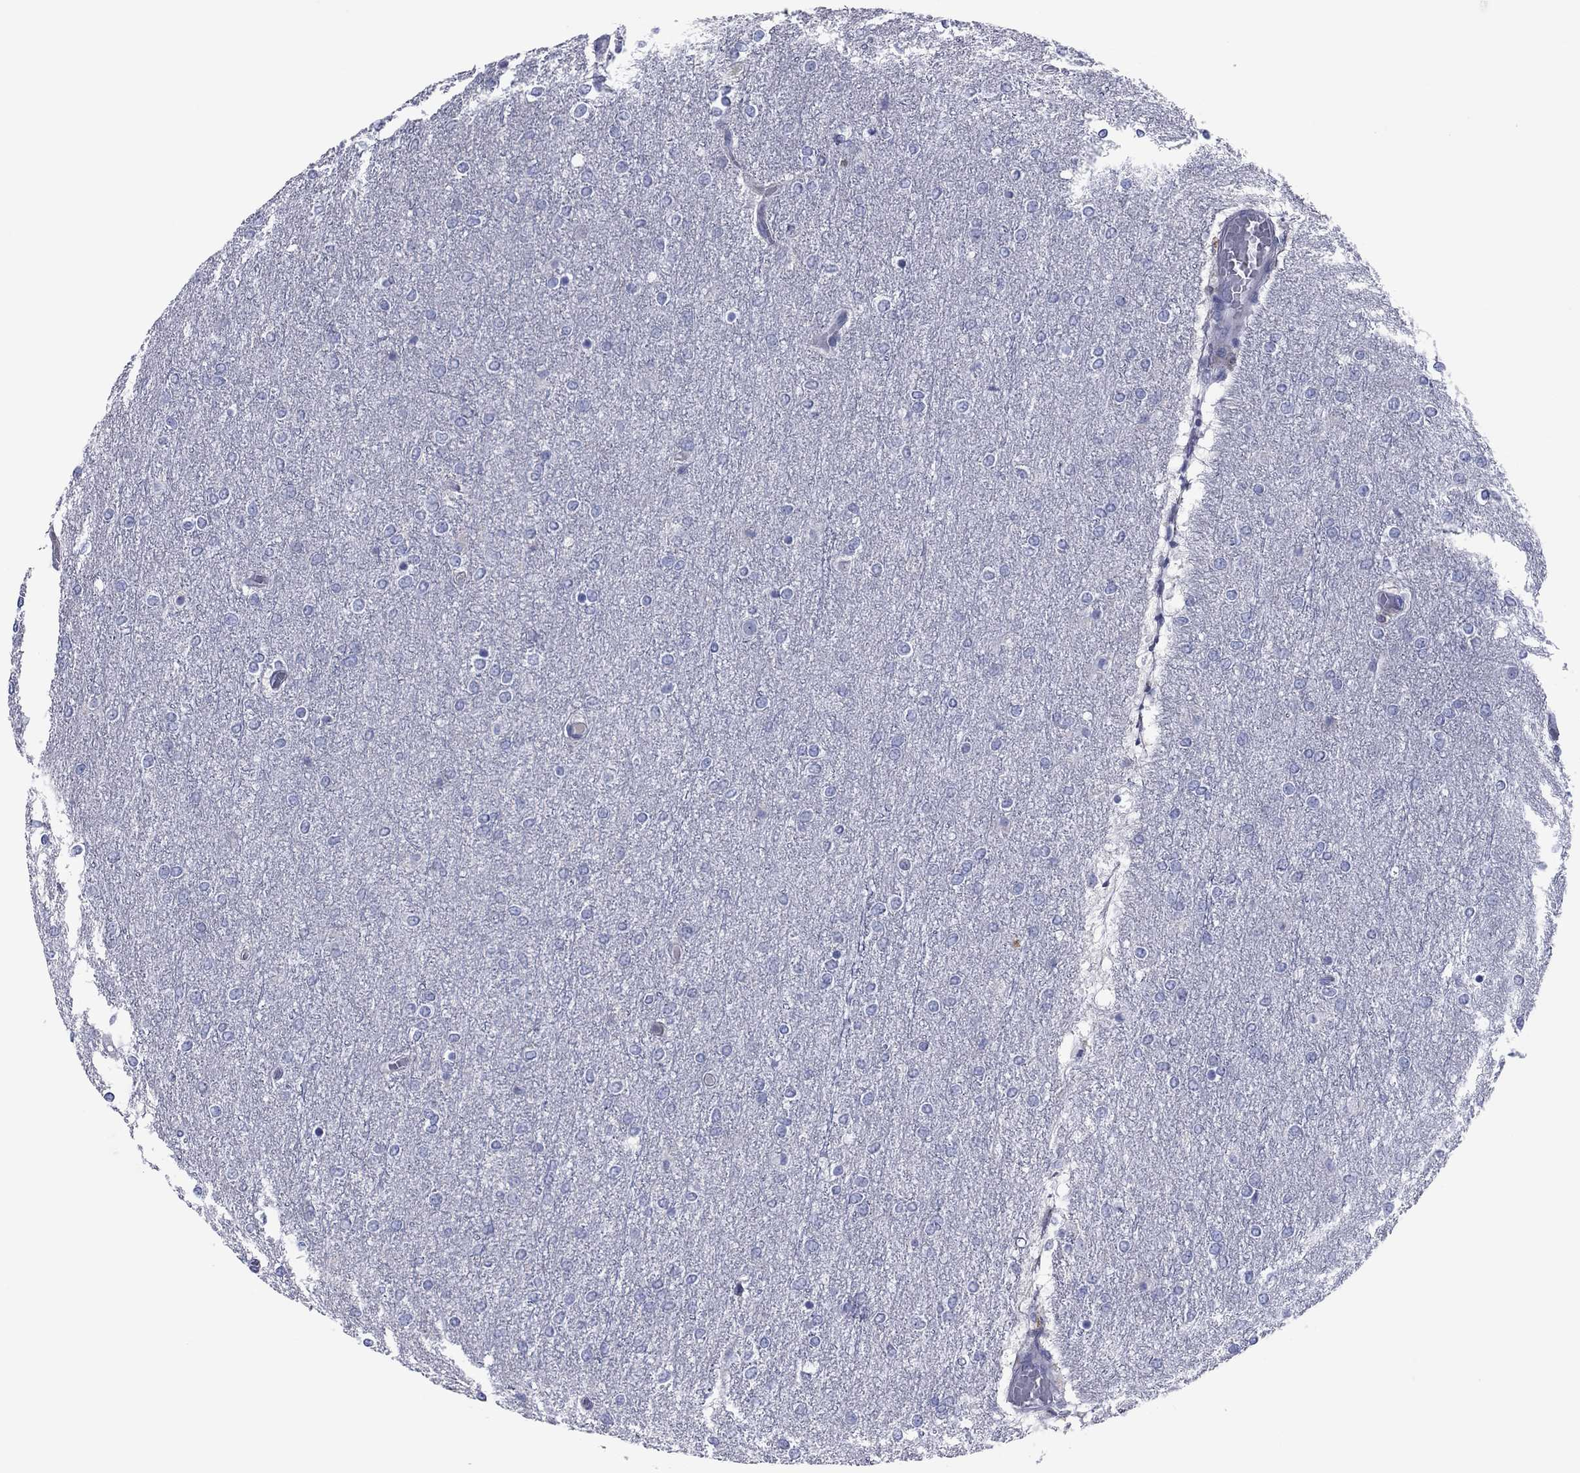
{"staining": {"intensity": "negative", "quantity": "none", "location": "none"}, "tissue": "glioma", "cell_type": "Tumor cells", "image_type": "cancer", "snomed": [{"axis": "morphology", "description": "Glioma, malignant, High grade"}, {"axis": "topography", "description": "Brain"}], "caption": "IHC of glioma reveals no staining in tumor cells.", "gene": "PVR", "patient": {"sex": "female", "age": 61}}